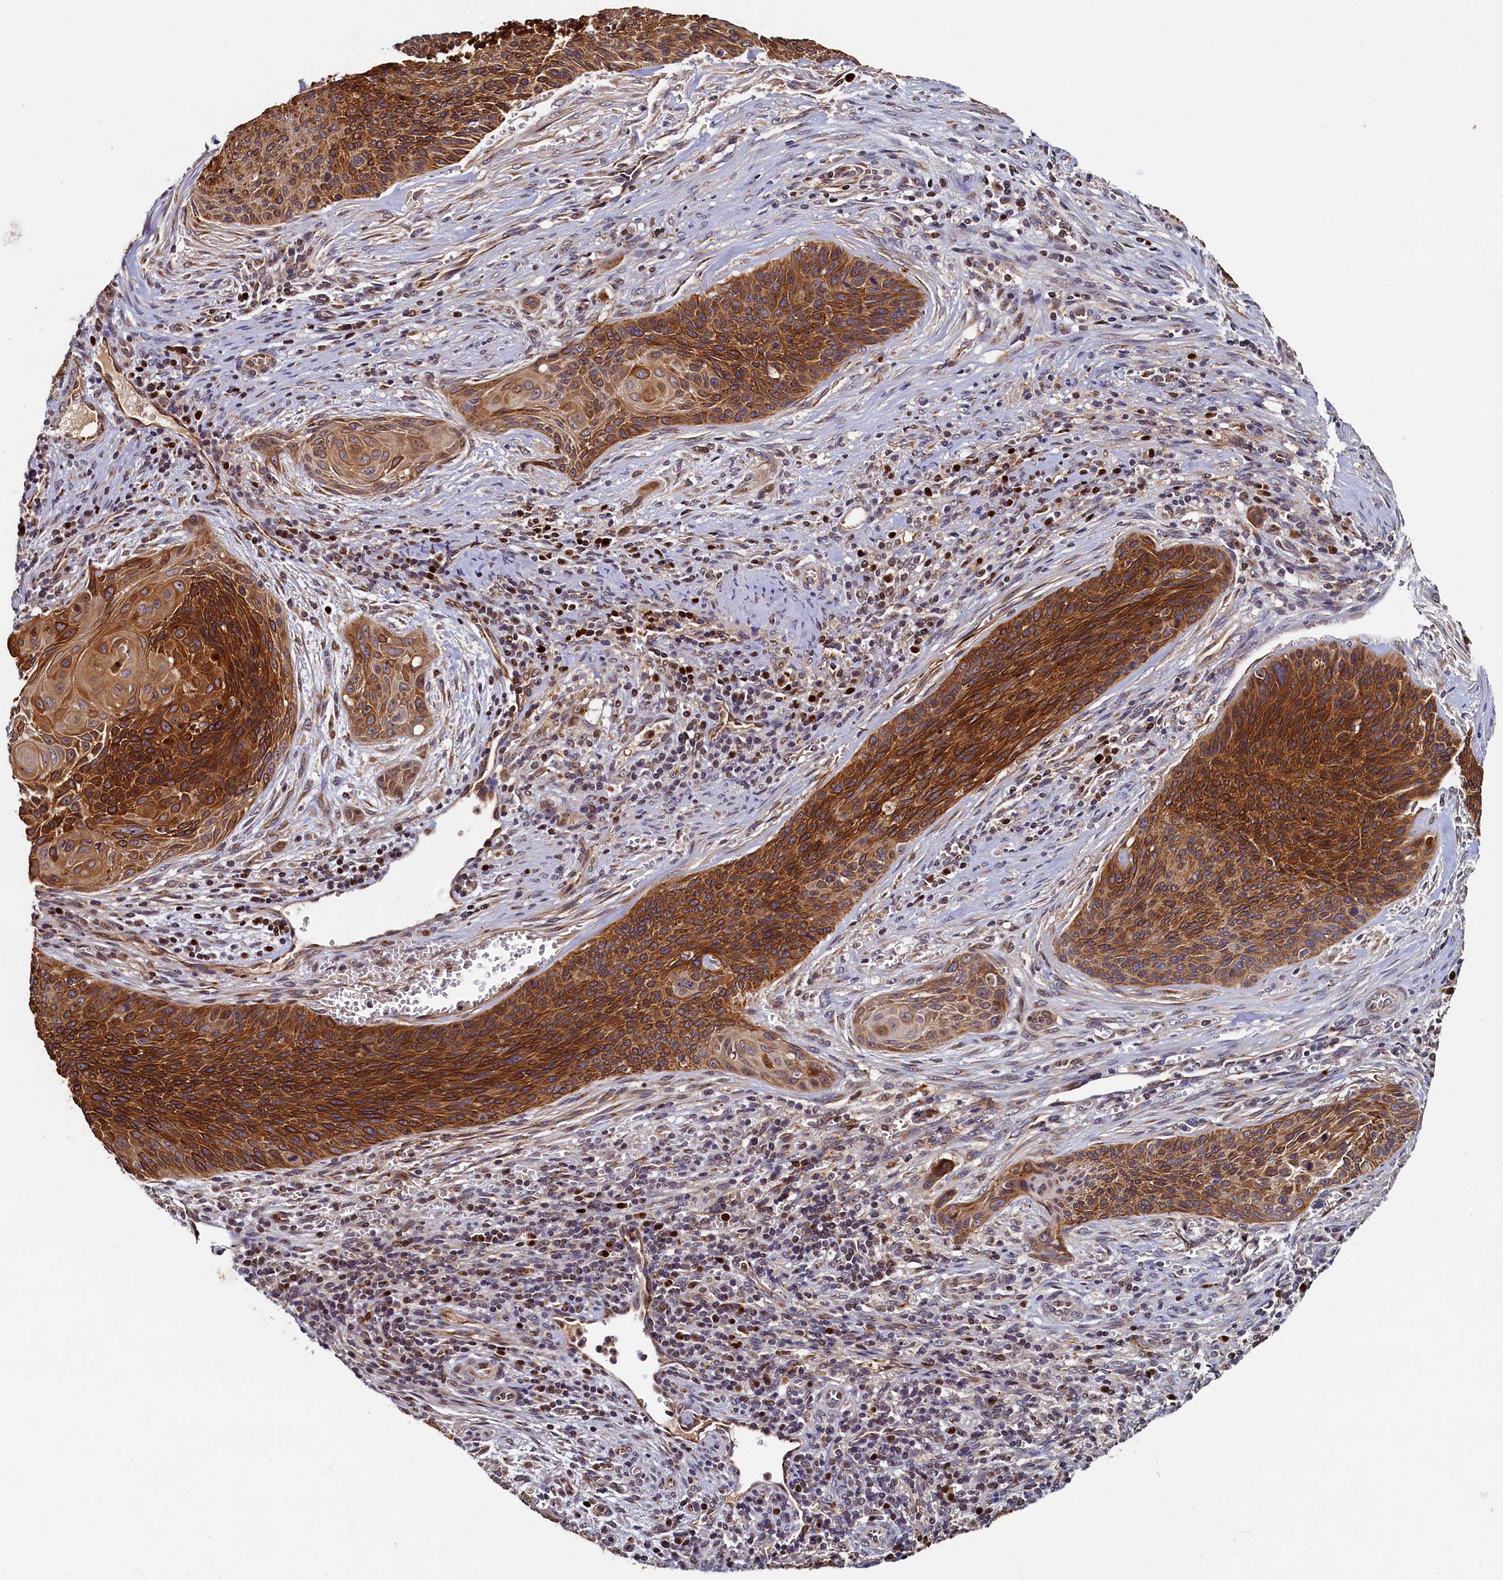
{"staining": {"intensity": "strong", "quantity": ">75%", "location": "cytoplasmic/membranous"}, "tissue": "cervical cancer", "cell_type": "Tumor cells", "image_type": "cancer", "snomed": [{"axis": "morphology", "description": "Squamous cell carcinoma, NOS"}, {"axis": "topography", "description": "Cervix"}], "caption": "Immunohistochemistry micrograph of cervical squamous cell carcinoma stained for a protein (brown), which demonstrates high levels of strong cytoplasmic/membranous positivity in approximately >75% of tumor cells.", "gene": "NCKAP5L", "patient": {"sex": "female", "age": 55}}